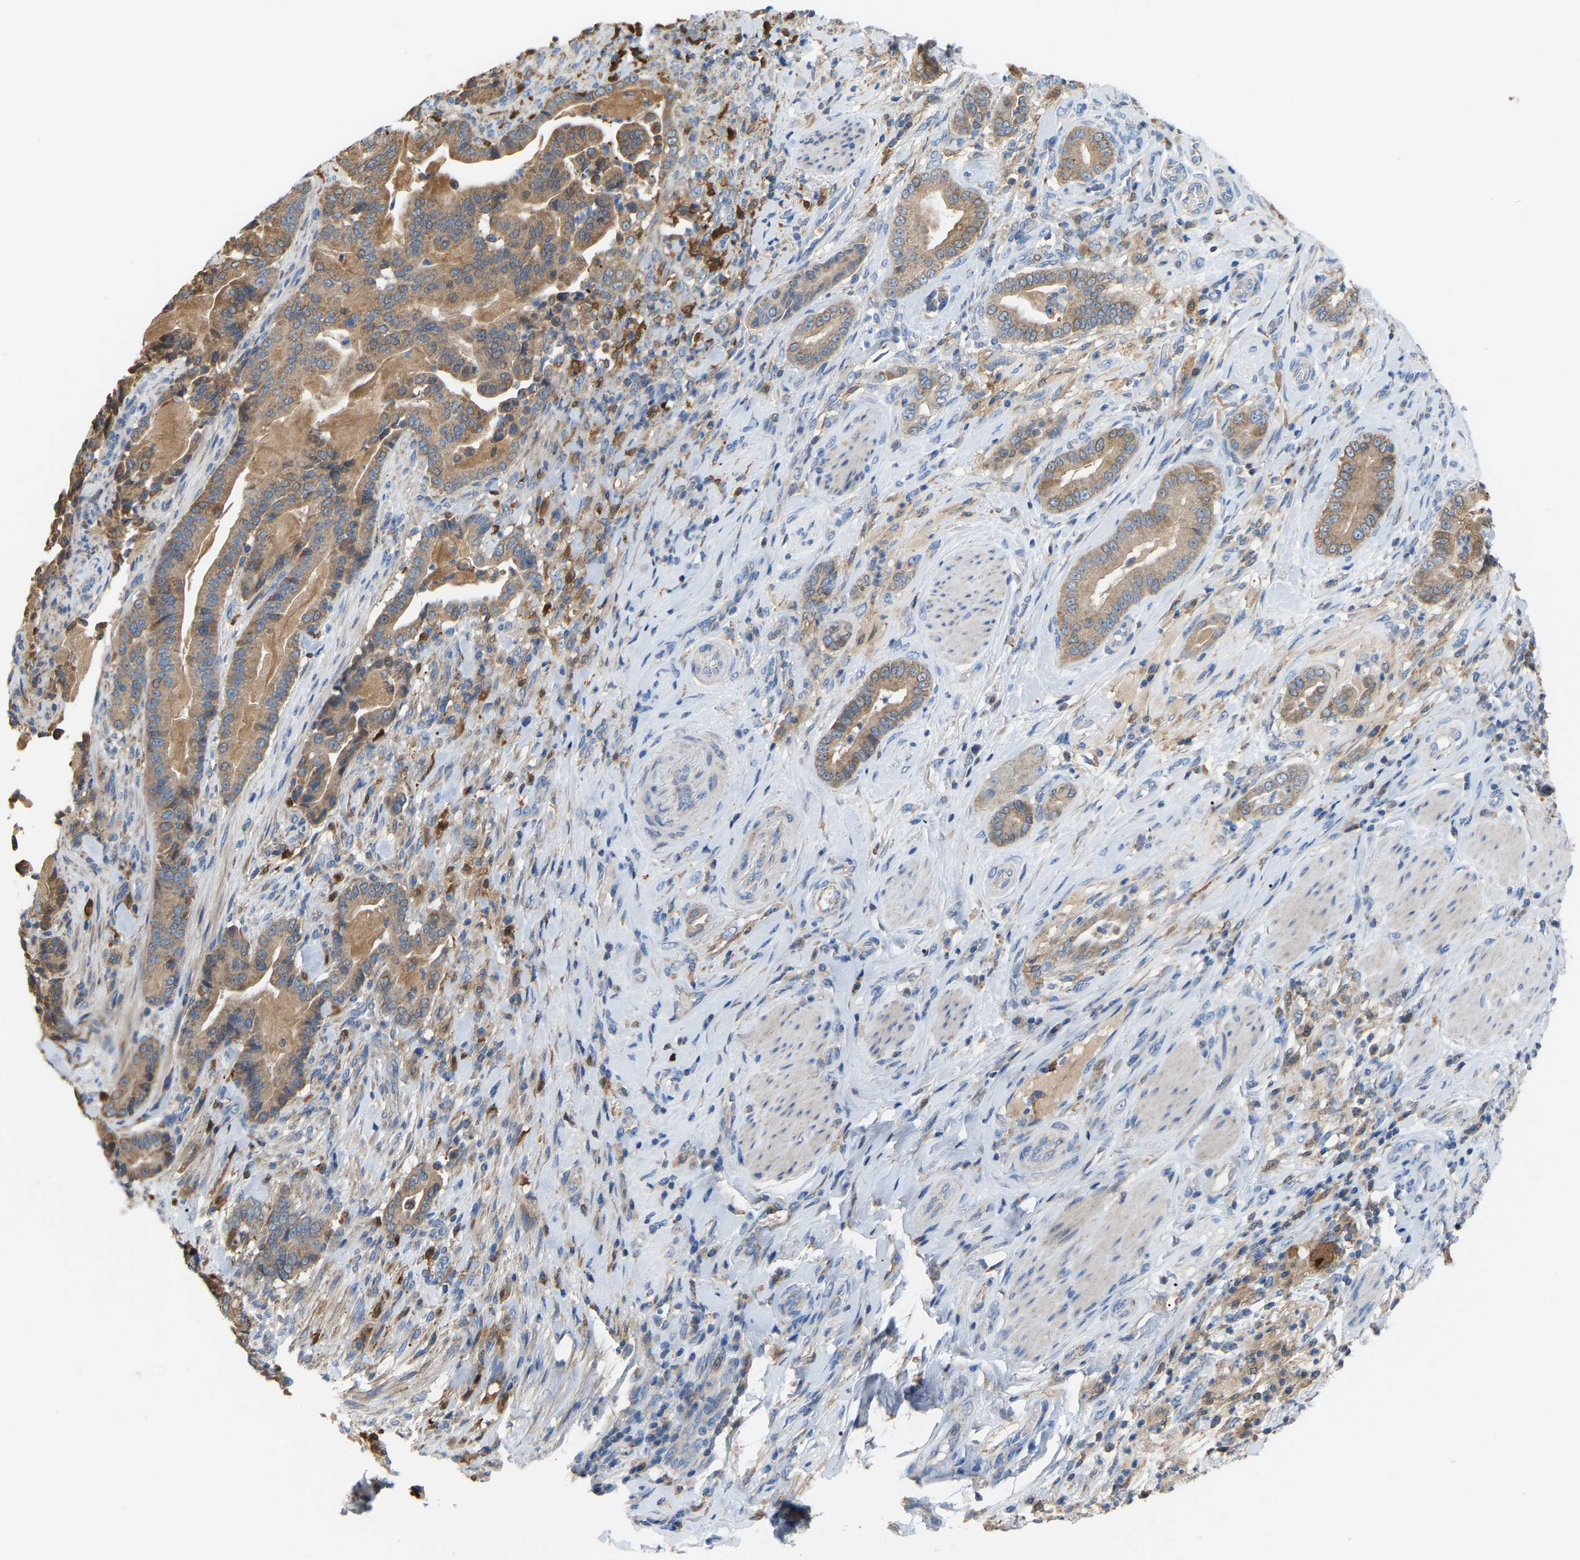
{"staining": {"intensity": "moderate", "quantity": ">75%", "location": "cytoplasmic/membranous"}, "tissue": "pancreatic cancer", "cell_type": "Tumor cells", "image_type": "cancer", "snomed": [{"axis": "morphology", "description": "Normal tissue, NOS"}, {"axis": "morphology", "description": "Adenocarcinoma, NOS"}, {"axis": "topography", "description": "Pancreas"}], "caption": "DAB immunohistochemical staining of human adenocarcinoma (pancreatic) reveals moderate cytoplasmic/membranous protein staining in approximately >75% of tumor cells.", "gene": "CROT", "patient": {"sex": "male", "age": 63}}